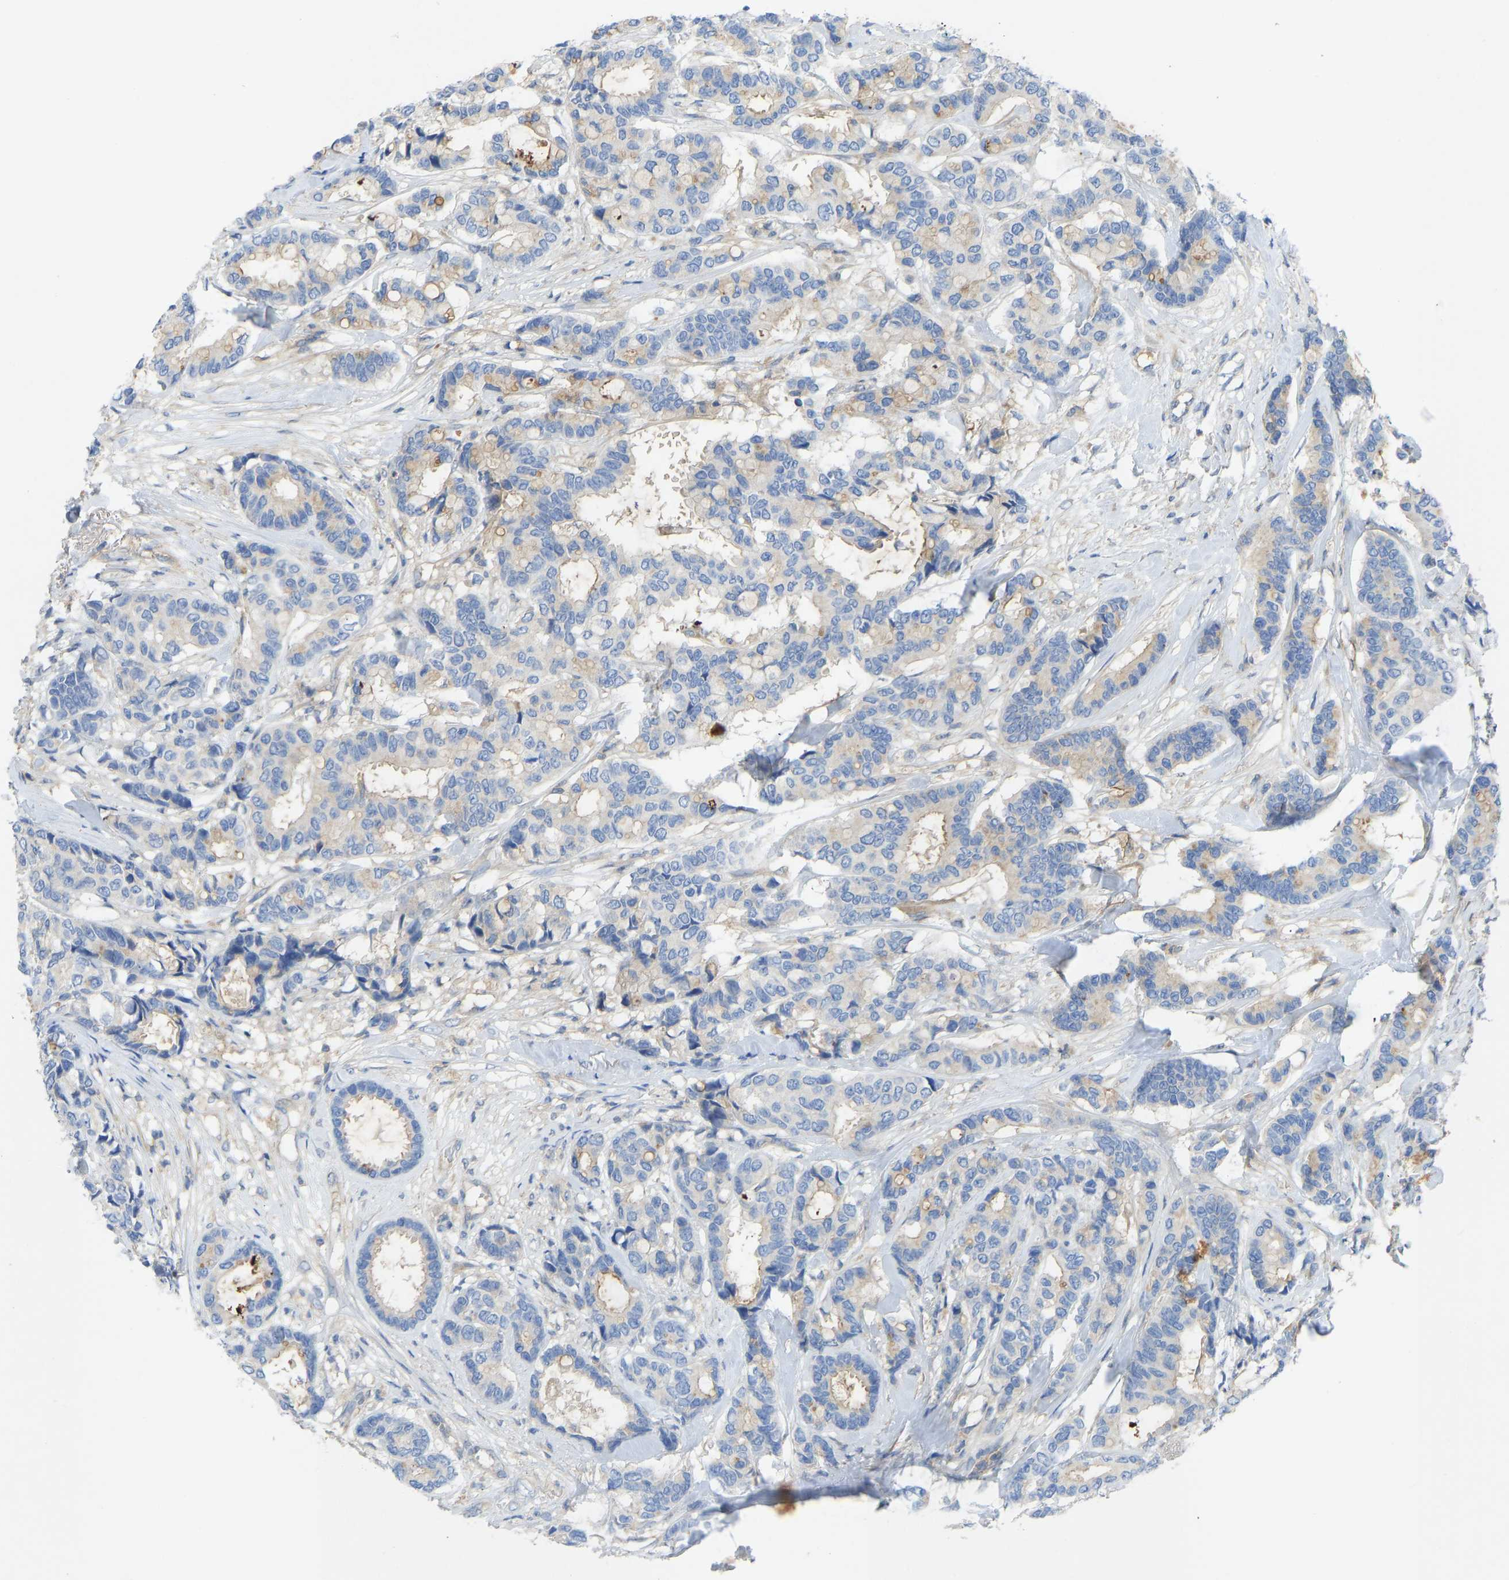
{"staining": {"intensity": "weak", "quantity": "<25%", "location": "cytoplasmic/membranous"}, "tissue": "breast cancer", "cell_type": "Tumor cells", "image_type": "cancer", "snomed": [{"axis": "morphology", "description": "Duct carcinoma"}, {"axis": "topography", "description": "Breast"}], "caption": "Immunohistochemistry (IHC) of human breast cancer demonstrates no staining in tumor cells. The staining was performed using DAB to visualize the protein expression in brown, while the nuclei were stained in blue with hematoxylin (Magnification: 20x).", "gene": "PPP3CA", "patient": {"sex": "female", "age": 87}}